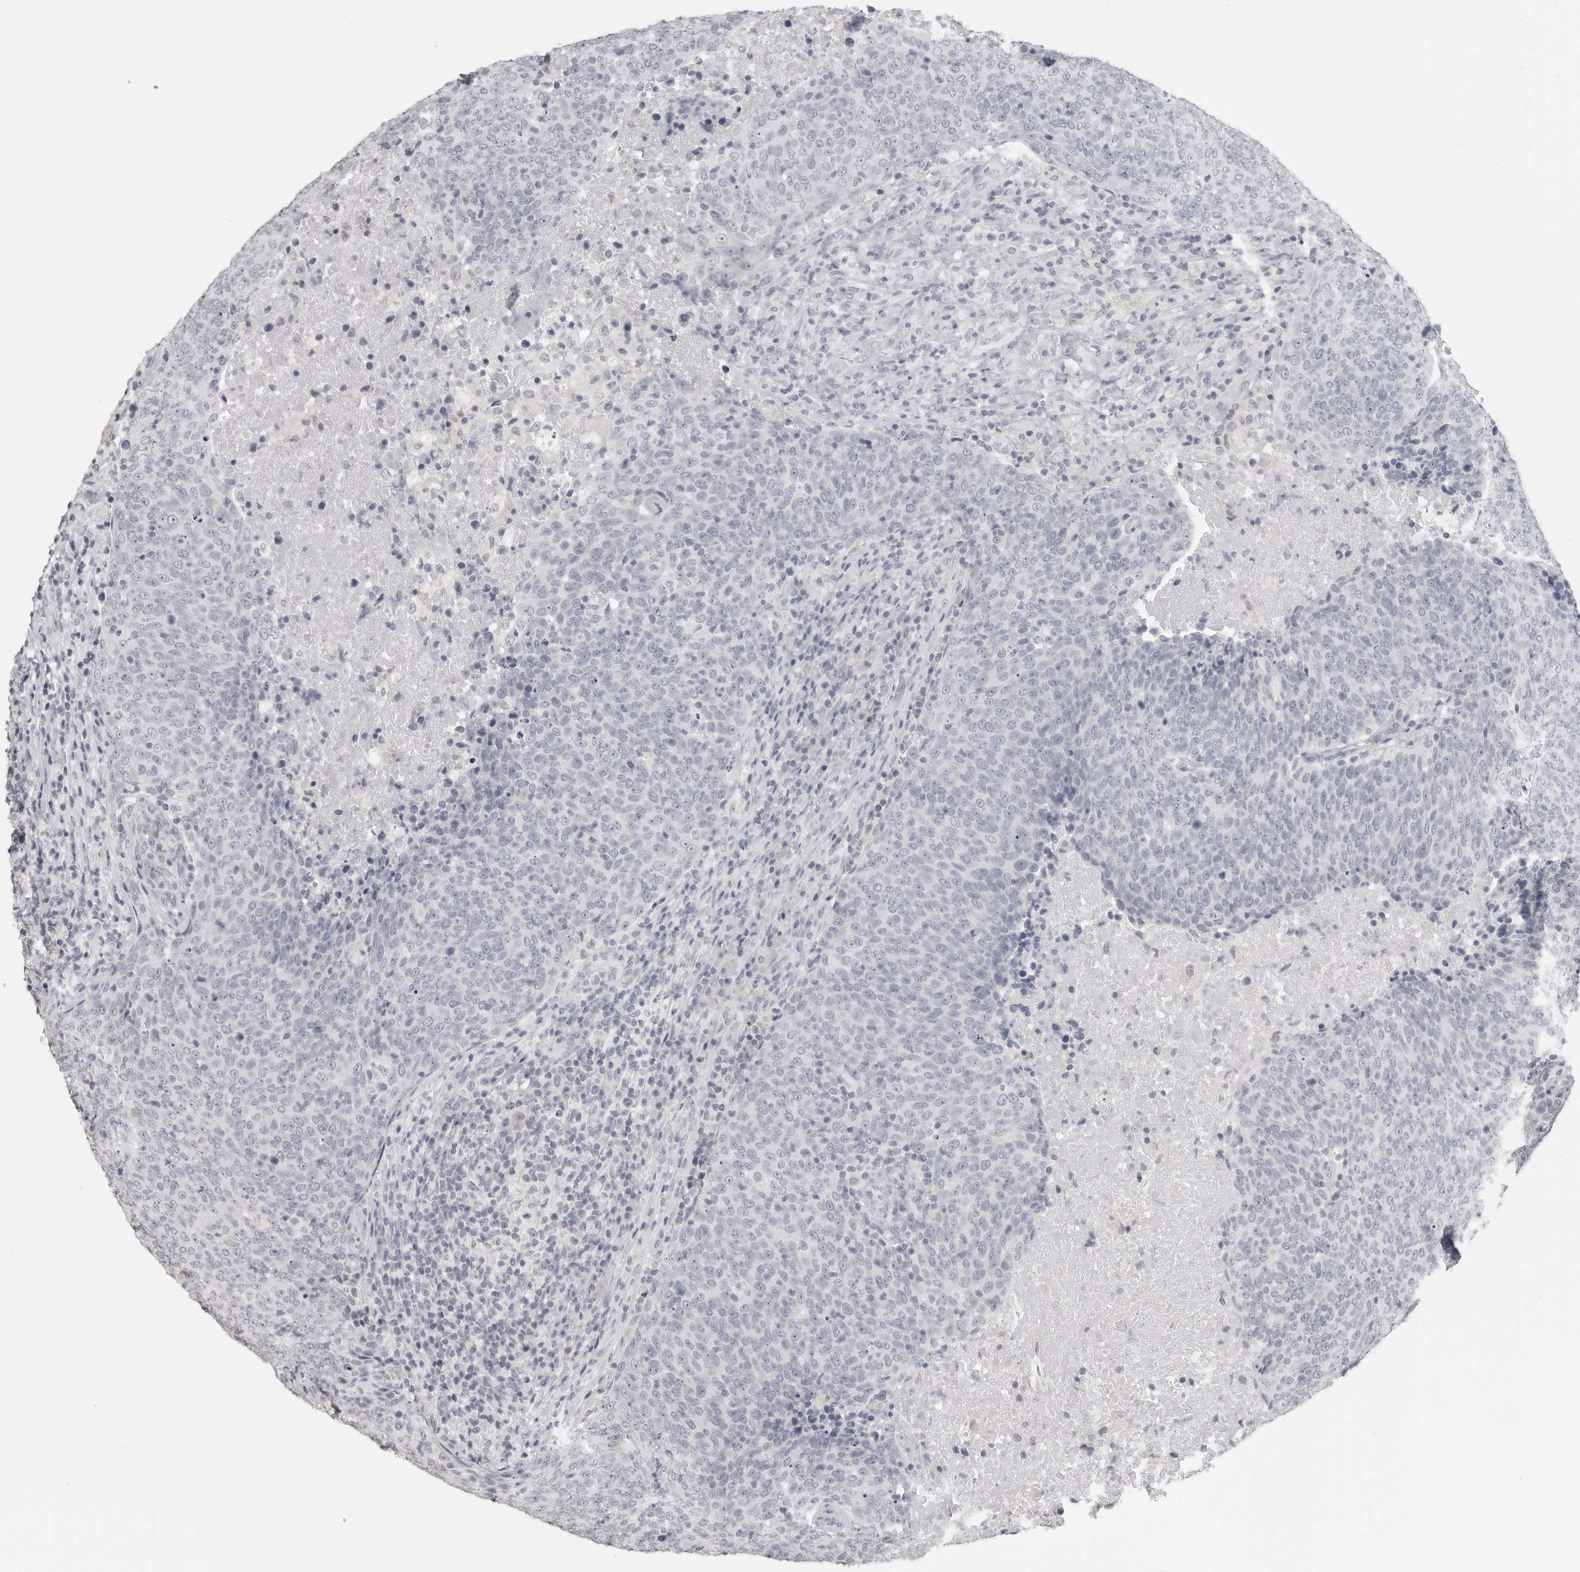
{"staining": {"intensity": "negative", "quantity": "none", "location": "none"}, "tissue": "head and neck cancer", "cell_type": "Tumor cells", "image_type": "cancer", "snomed": [{"axis": "morphology", "description": "Squamous cell carcinoma, NOS"}, {"axis": "morphology", "description": "Squamous cell carcinoma, metastatic, NOS"}, {"axis": "topography", "description": "Lymph node"}, {"axis": "topography", "description": "Head-Neck"}], "caption": "Immunohistochemistry micrograph of neoplastic tissue: head and neck metastatic squamous cell carcinoma stained with DAB (3,3'-diaminobenzidine) displays no significant protein expression in tumor cells.", "gene": "PRSS1", "patient": {"sex": "male", "age": 62}}